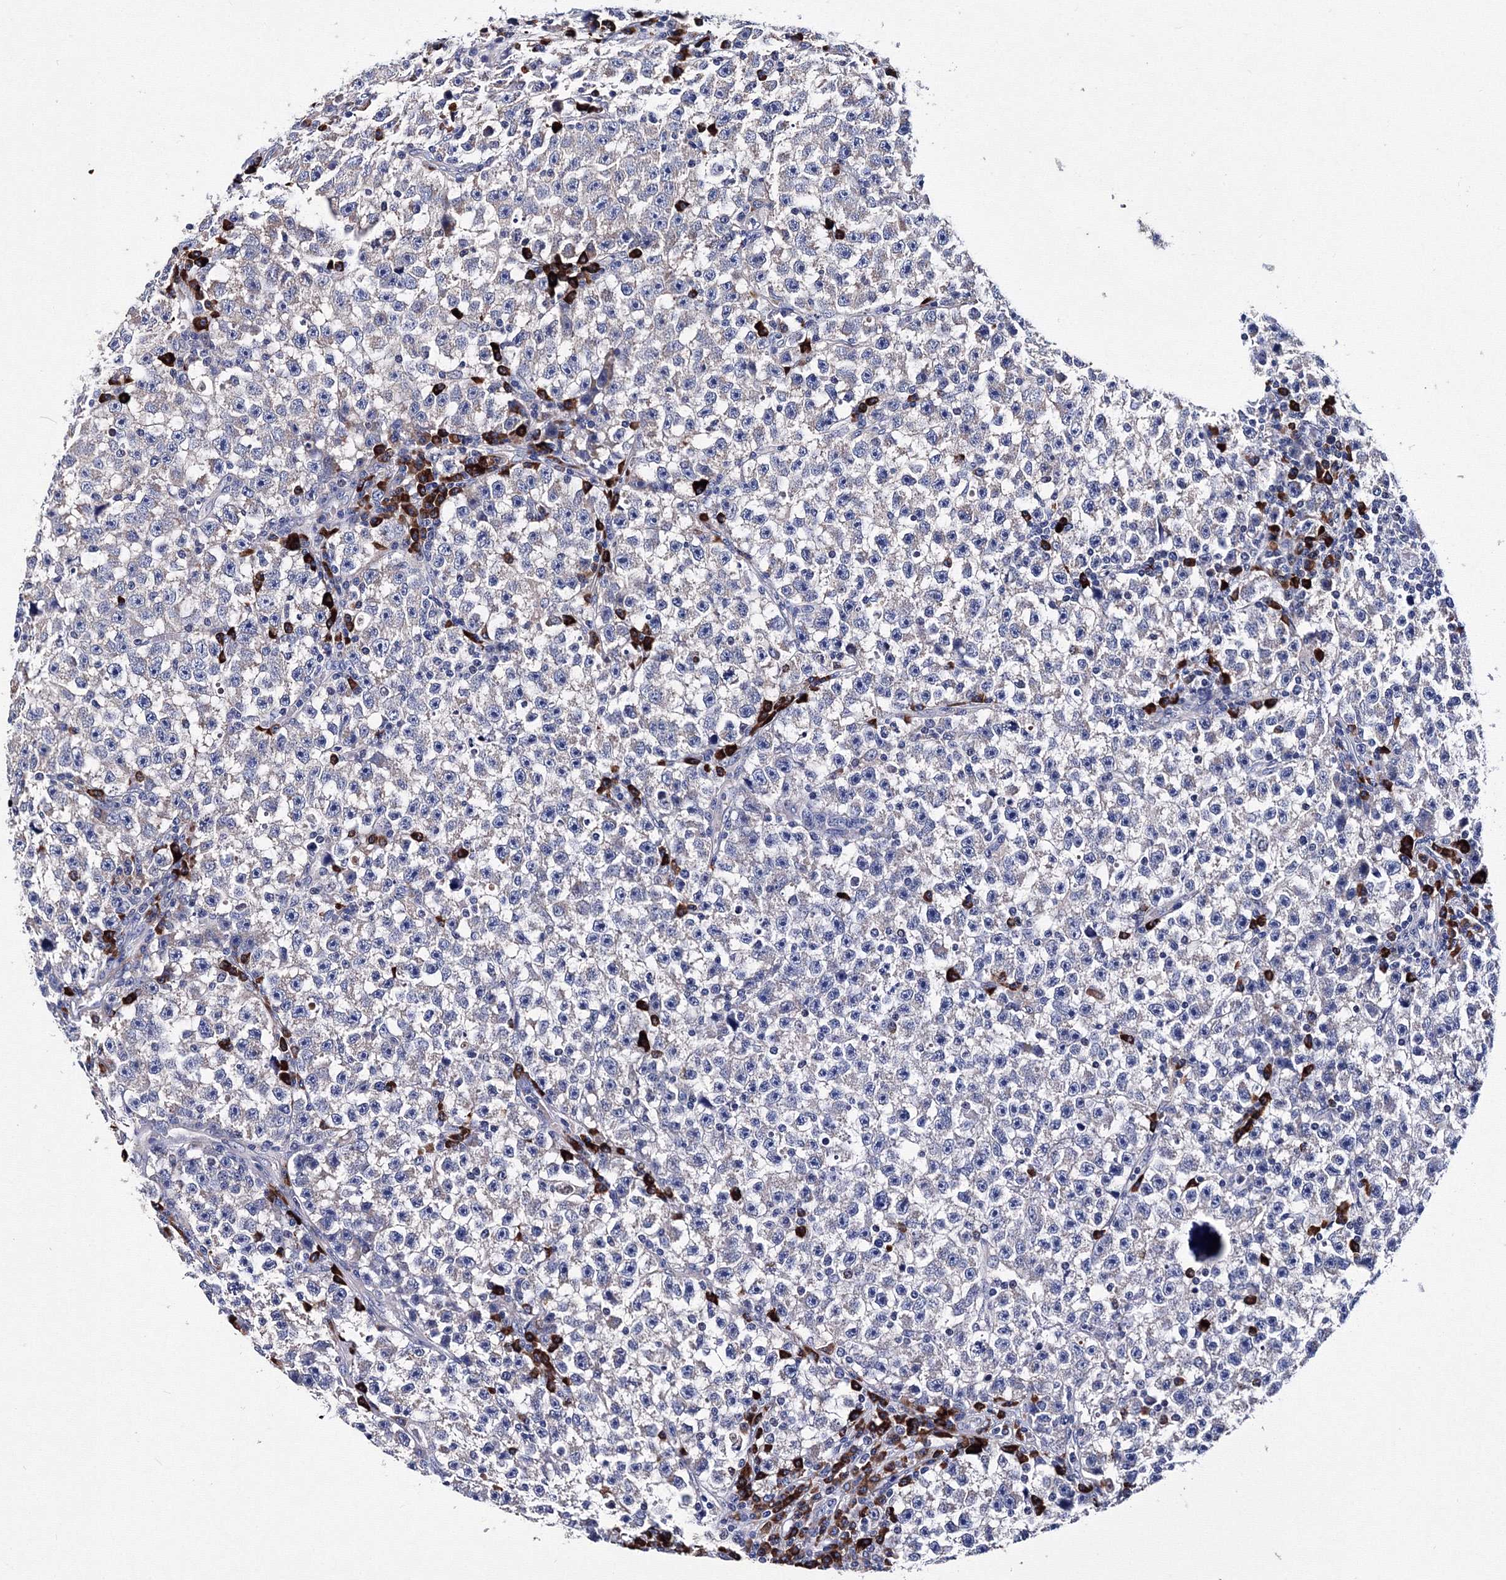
{"staining": {"intensity": "negative", "quantity": "none", "location": "none"}, "tissue": "testis cancer", "cell_type": "Tumor cells", "image_type": "cancer", "snomed": [{"axis": "morphology", "description": "Seminoma, NOS"}, {"axis": "topography", "description": "Testis"}], "caption": "Tumor cells are negative for protein expression in human seminoma (testis).", "gene": "TRPM2", "patient": {"sex": "male", "age": 22}}